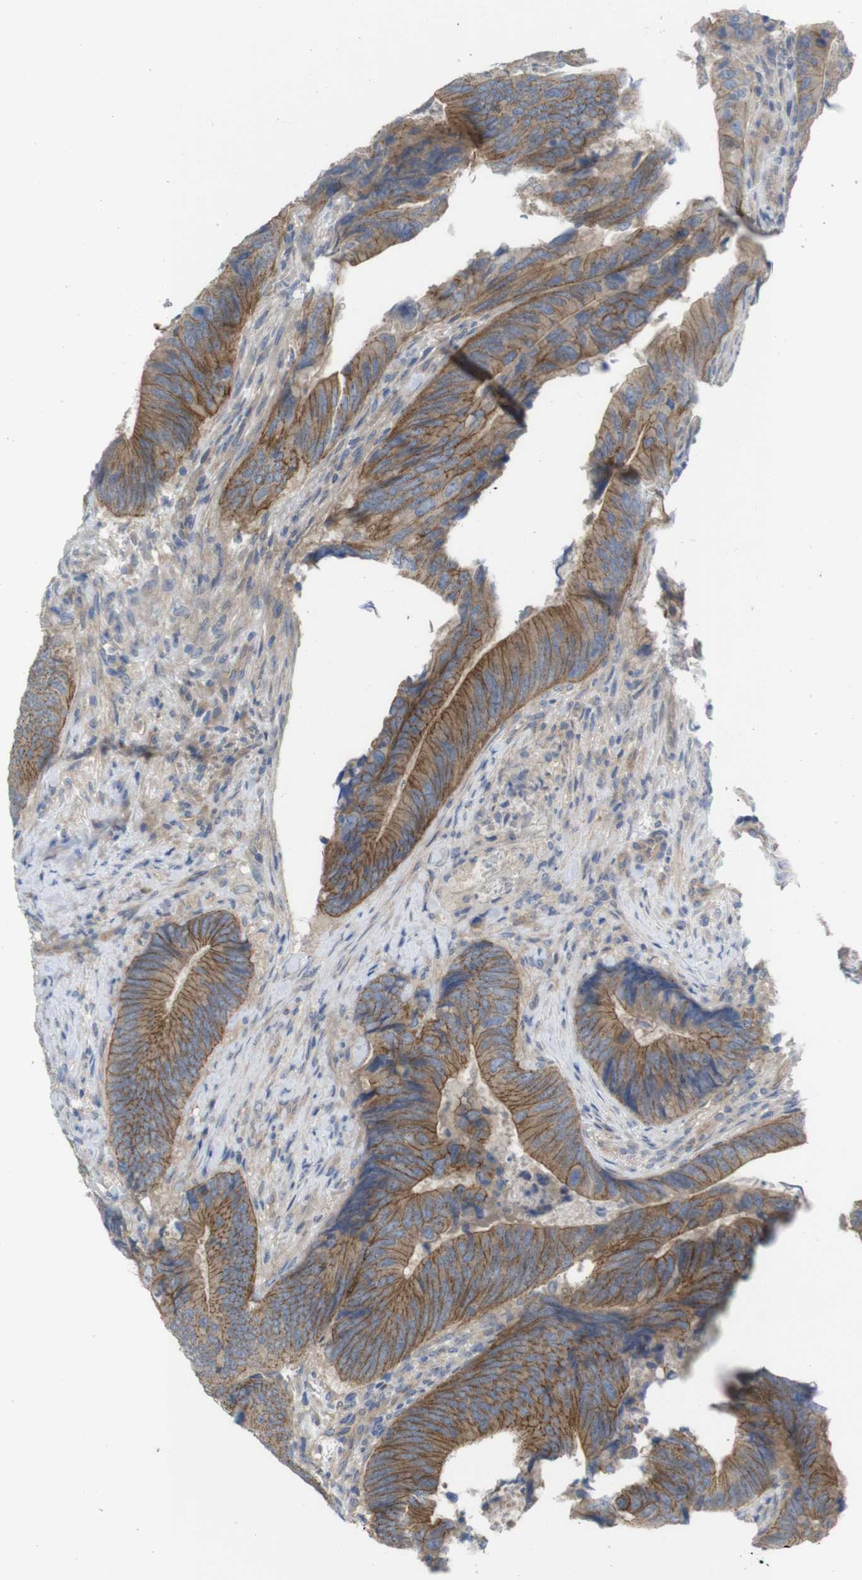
{"staining": {"intensity": "moderate", "quantity": ">75%", "location": "cytoplasmic/membranous"}, "tissue": "colorectal cancer", "cell_type": "Tumor cells", "image_type": "cancer", "snomed": [{"axis": "morphology", "description": "Normal tissue, NOS"}, {"axis": "morphology", "description": "Adenocarcinoma, NOS"}, {"axis": "topography", "description": "Colon"}], "caption": "An IHC photomicrograph of neoplastic tissue is shown. Protein staining in brown labels moderate cytoplasmic/membranous positivity in colorectal cancer within tumor cells.", "gene": "KIDINS220", "patient": {"sex": "male", "age": 56}}